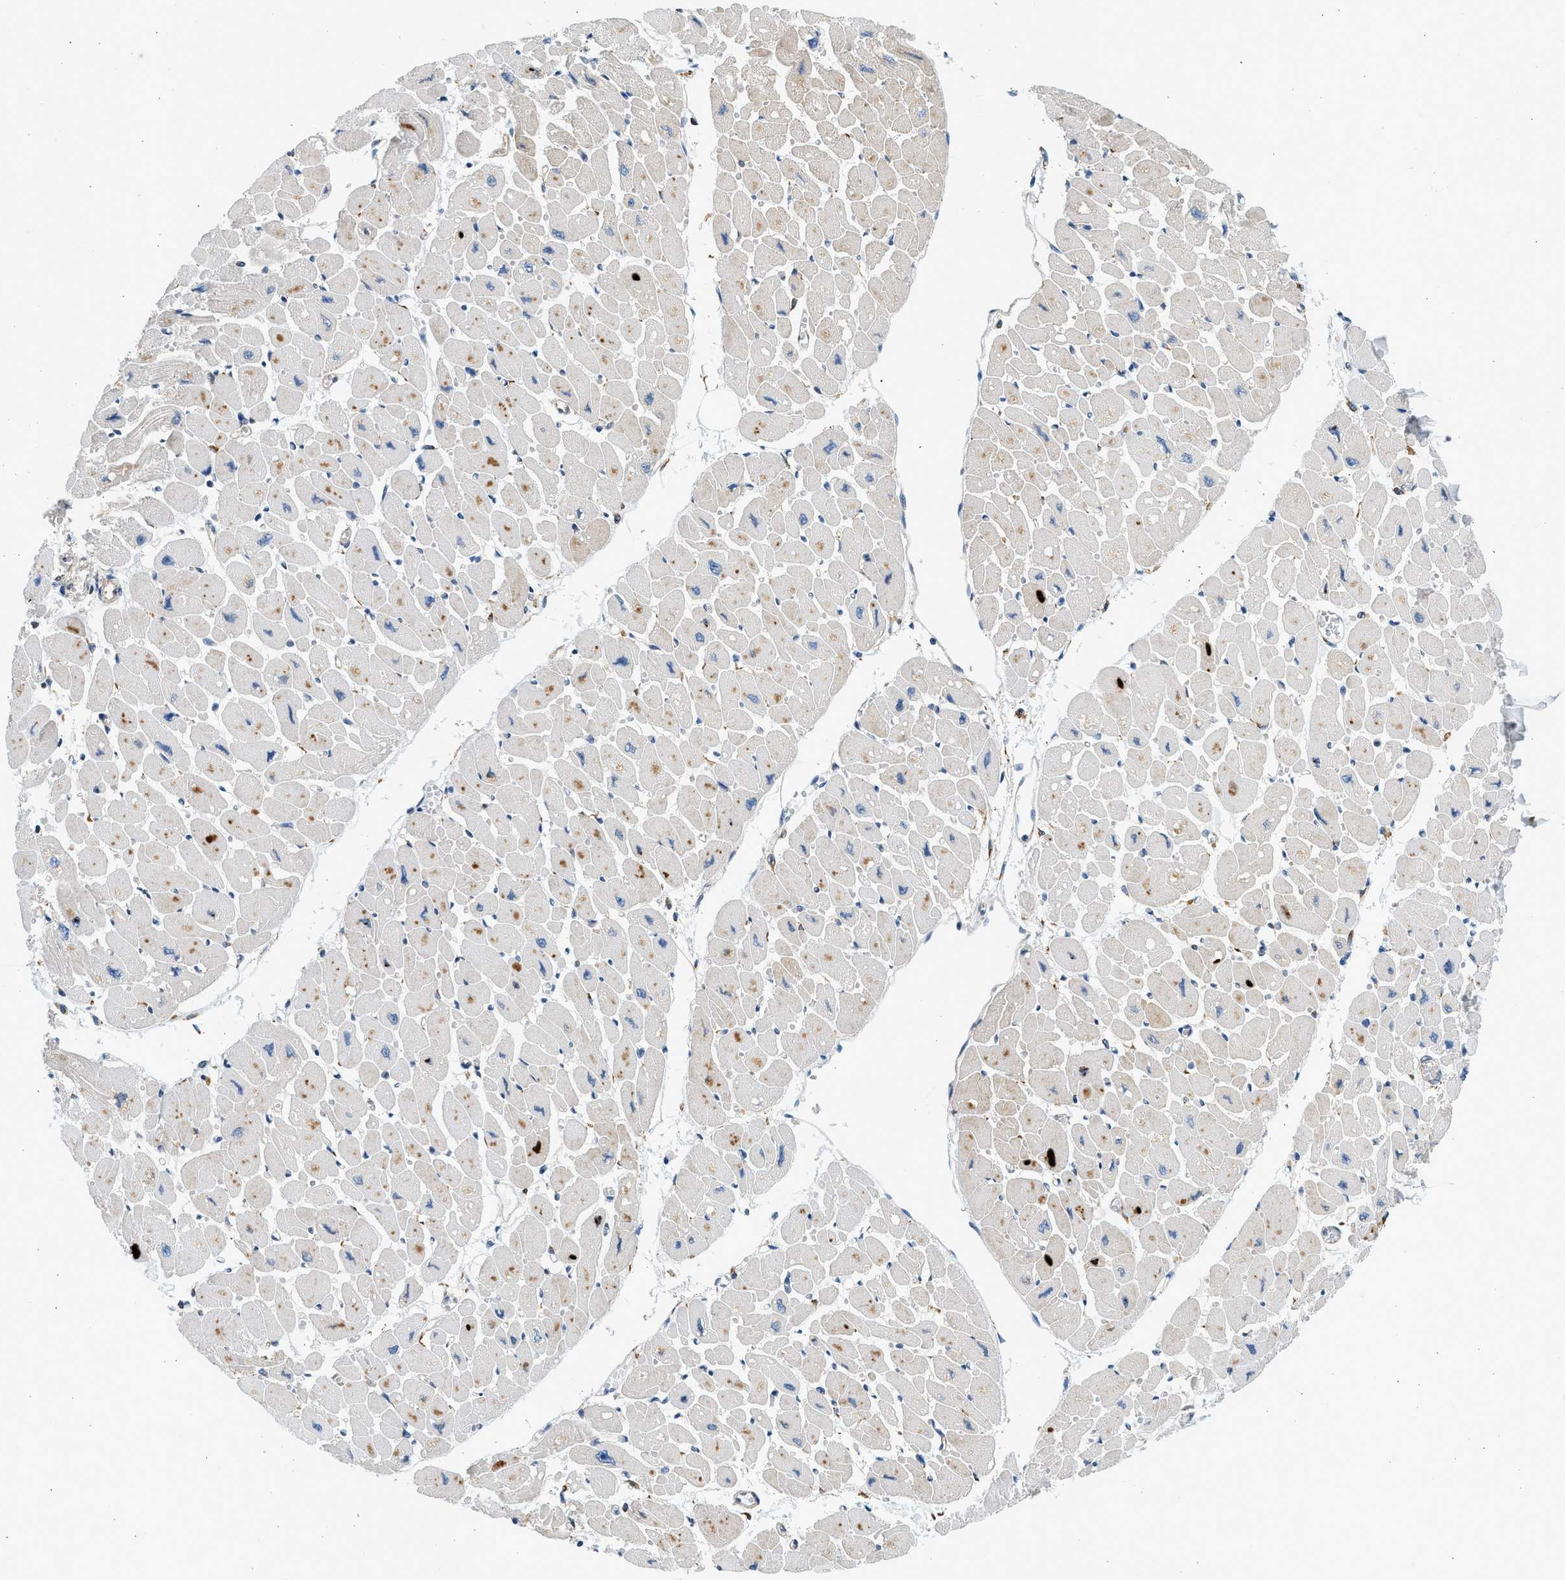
{"staining": {"intensity": "weak", "quantity": "25%-75%", "location": "cytoplasmic/membranous"}, "tissue": "heart muscle", "cell_type": "Cardiomyocytes", "image_type": "normal", "snomed": [{"axis": "morphology", "description": "Normal tissue, NOS"}, {"axis": "topography", "description": "Heart"}], "caption": "A micrograph of heart muscle stained for a protein exhibits weak cytoplasmic/membranous brown staining in cardiomyocytes.", "gene": "CNTN6", "patient": {"sex": "female", "age": 54}}